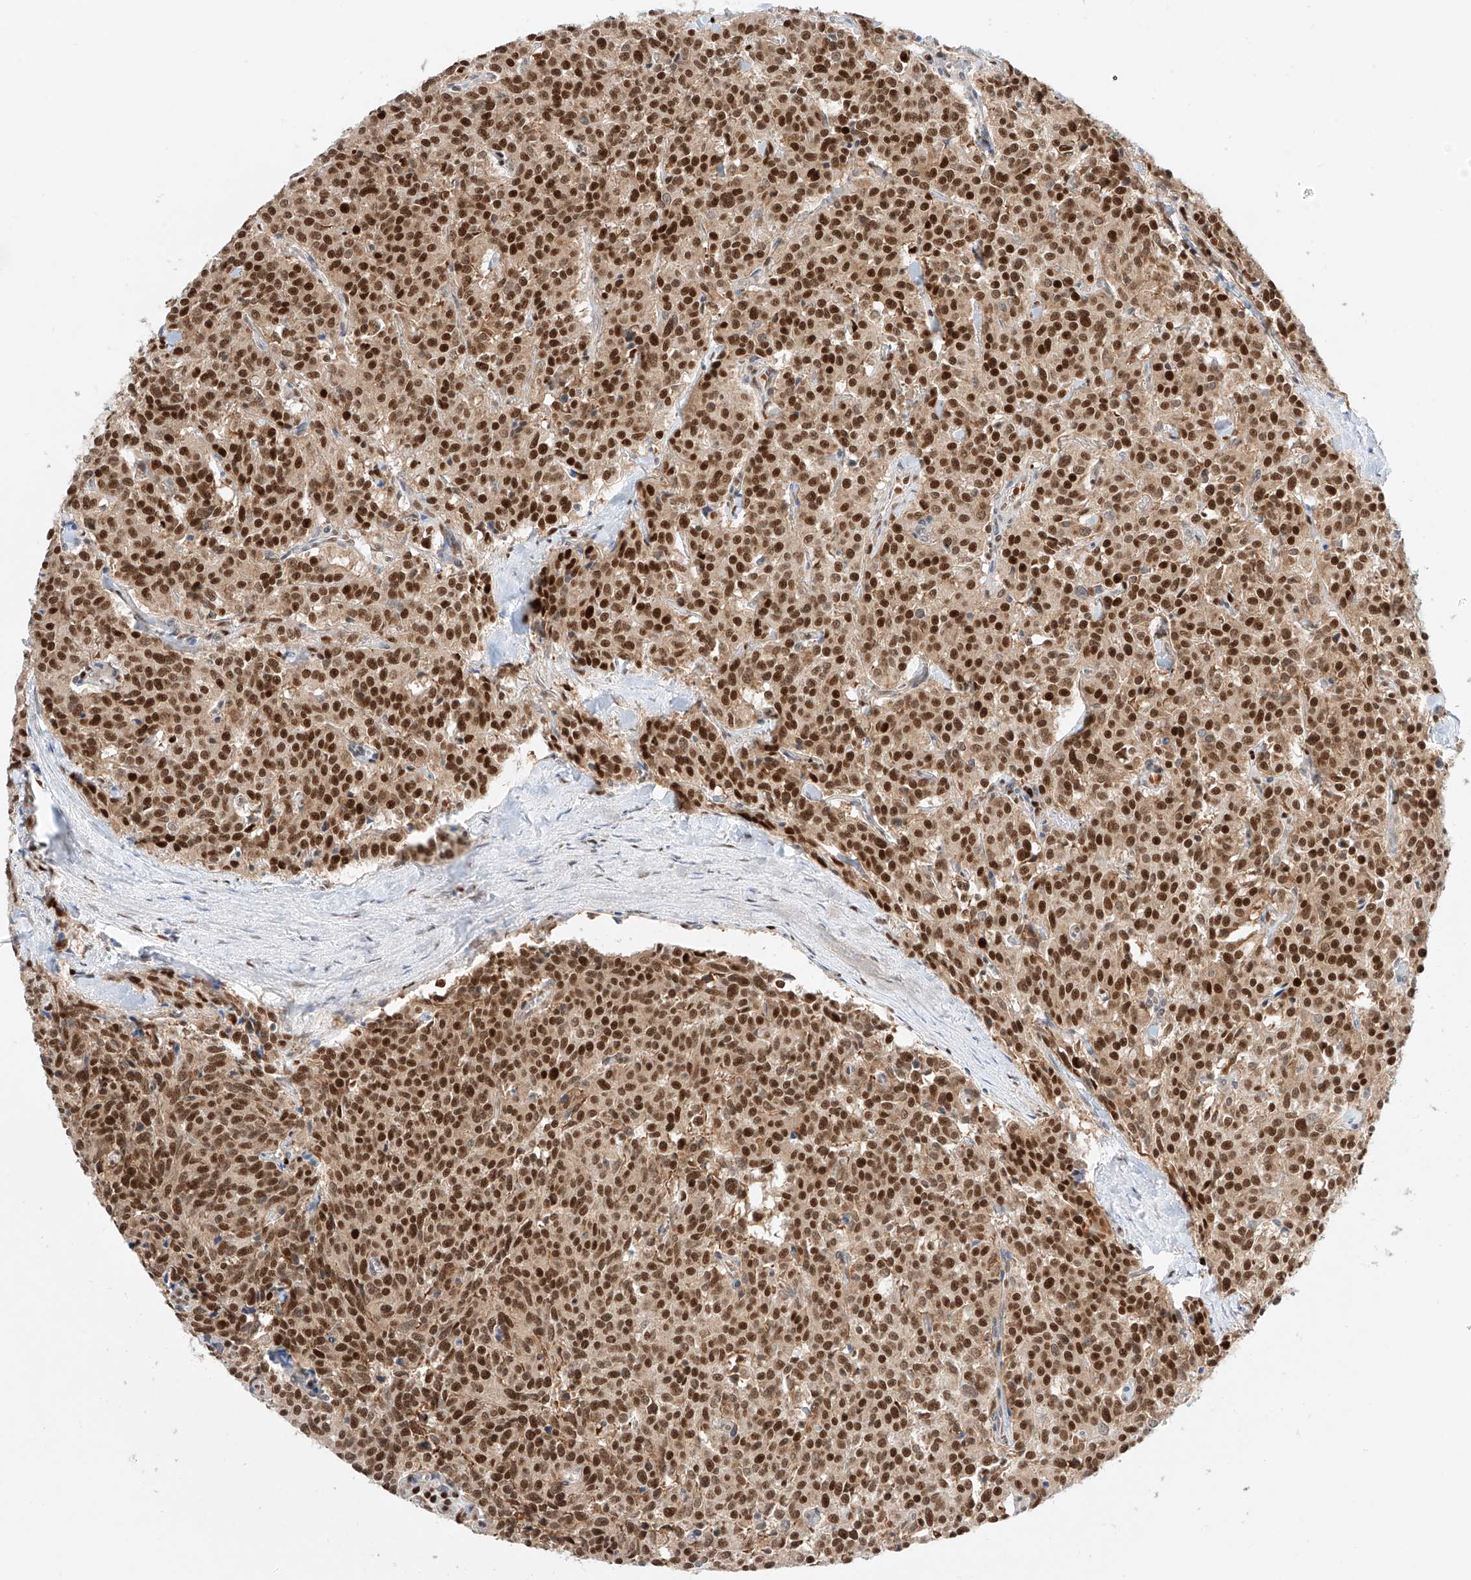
{"staining": {"intensity": "strong", "quantity": ">75%", "location": "cytoplasmic/membranous,nuclear"}, "tissue": "carcinoid", "cell_type": "Tumor cells", "image_type": "cancer", "snomed": [{"axis": "morphology", "description": "Carcinoid, malignant, NOS"}, {"axis": "topography", "description": "Lung"}], "caption": "Human carcinoid stained with a protein marker displays strong staining in tumor cells.", "gene": "APIP", "patient": {"sex": "female", "age": 46}}